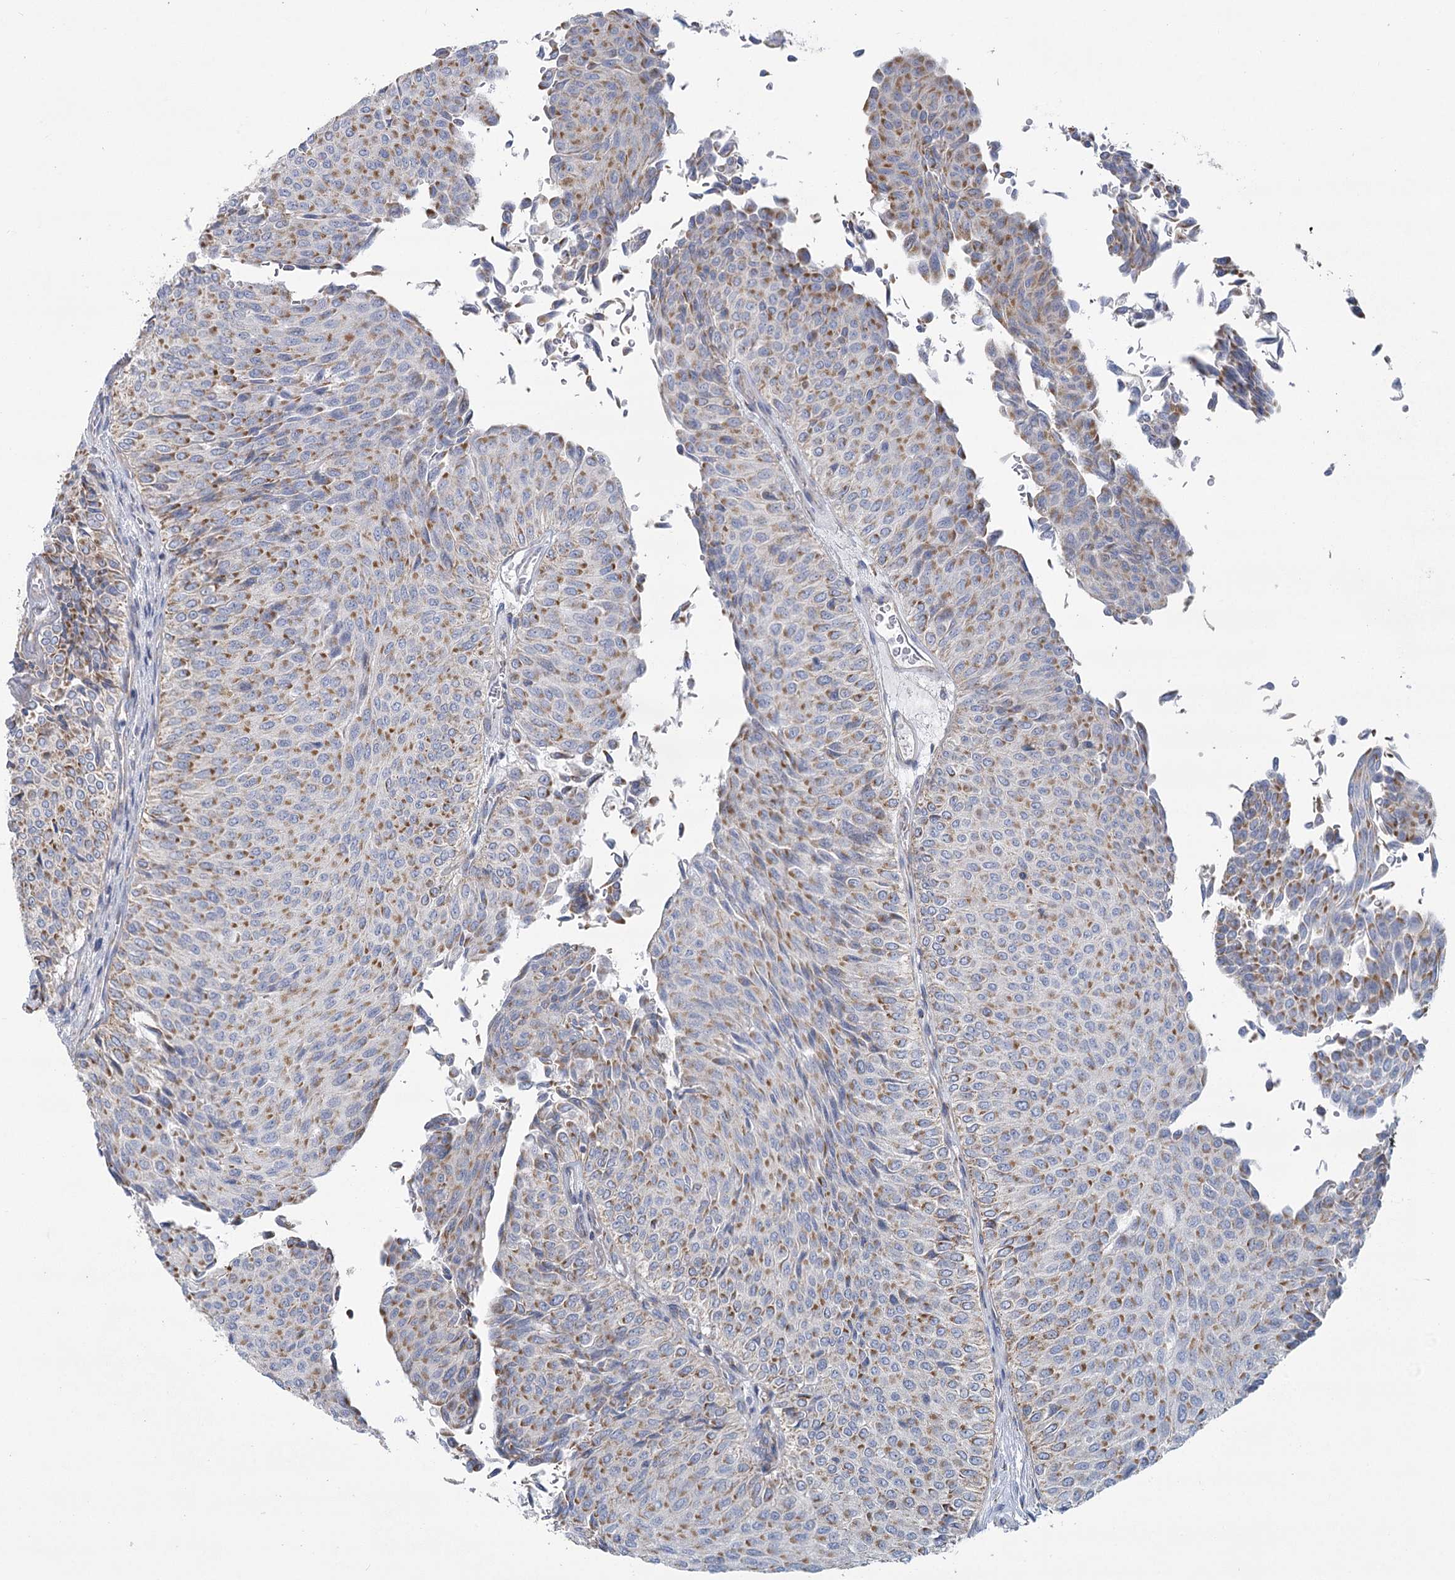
{"staining": {"intensity": "moderate", "quantity": ">75%", "location": "cytoplasmic/membranous"}, "tissue": "urothelial cancer", "cell_type": "Tumor cells", "image_type": "cancer", "snomed": [{"axis": "morphology", "description": "Urothelial carcinoma, Low grade"}, {"axis": "topography", "description": "Urinary bladder"}], "caption": "Brown immunohistochemical staining in human low-grade urothelial carcinoma exhibits moderate cytoplasmic/membranous positivity in approximately >75% of tumor cells.", "gene": "SNX7", "patient": {"sex": "male", "age": 78}}